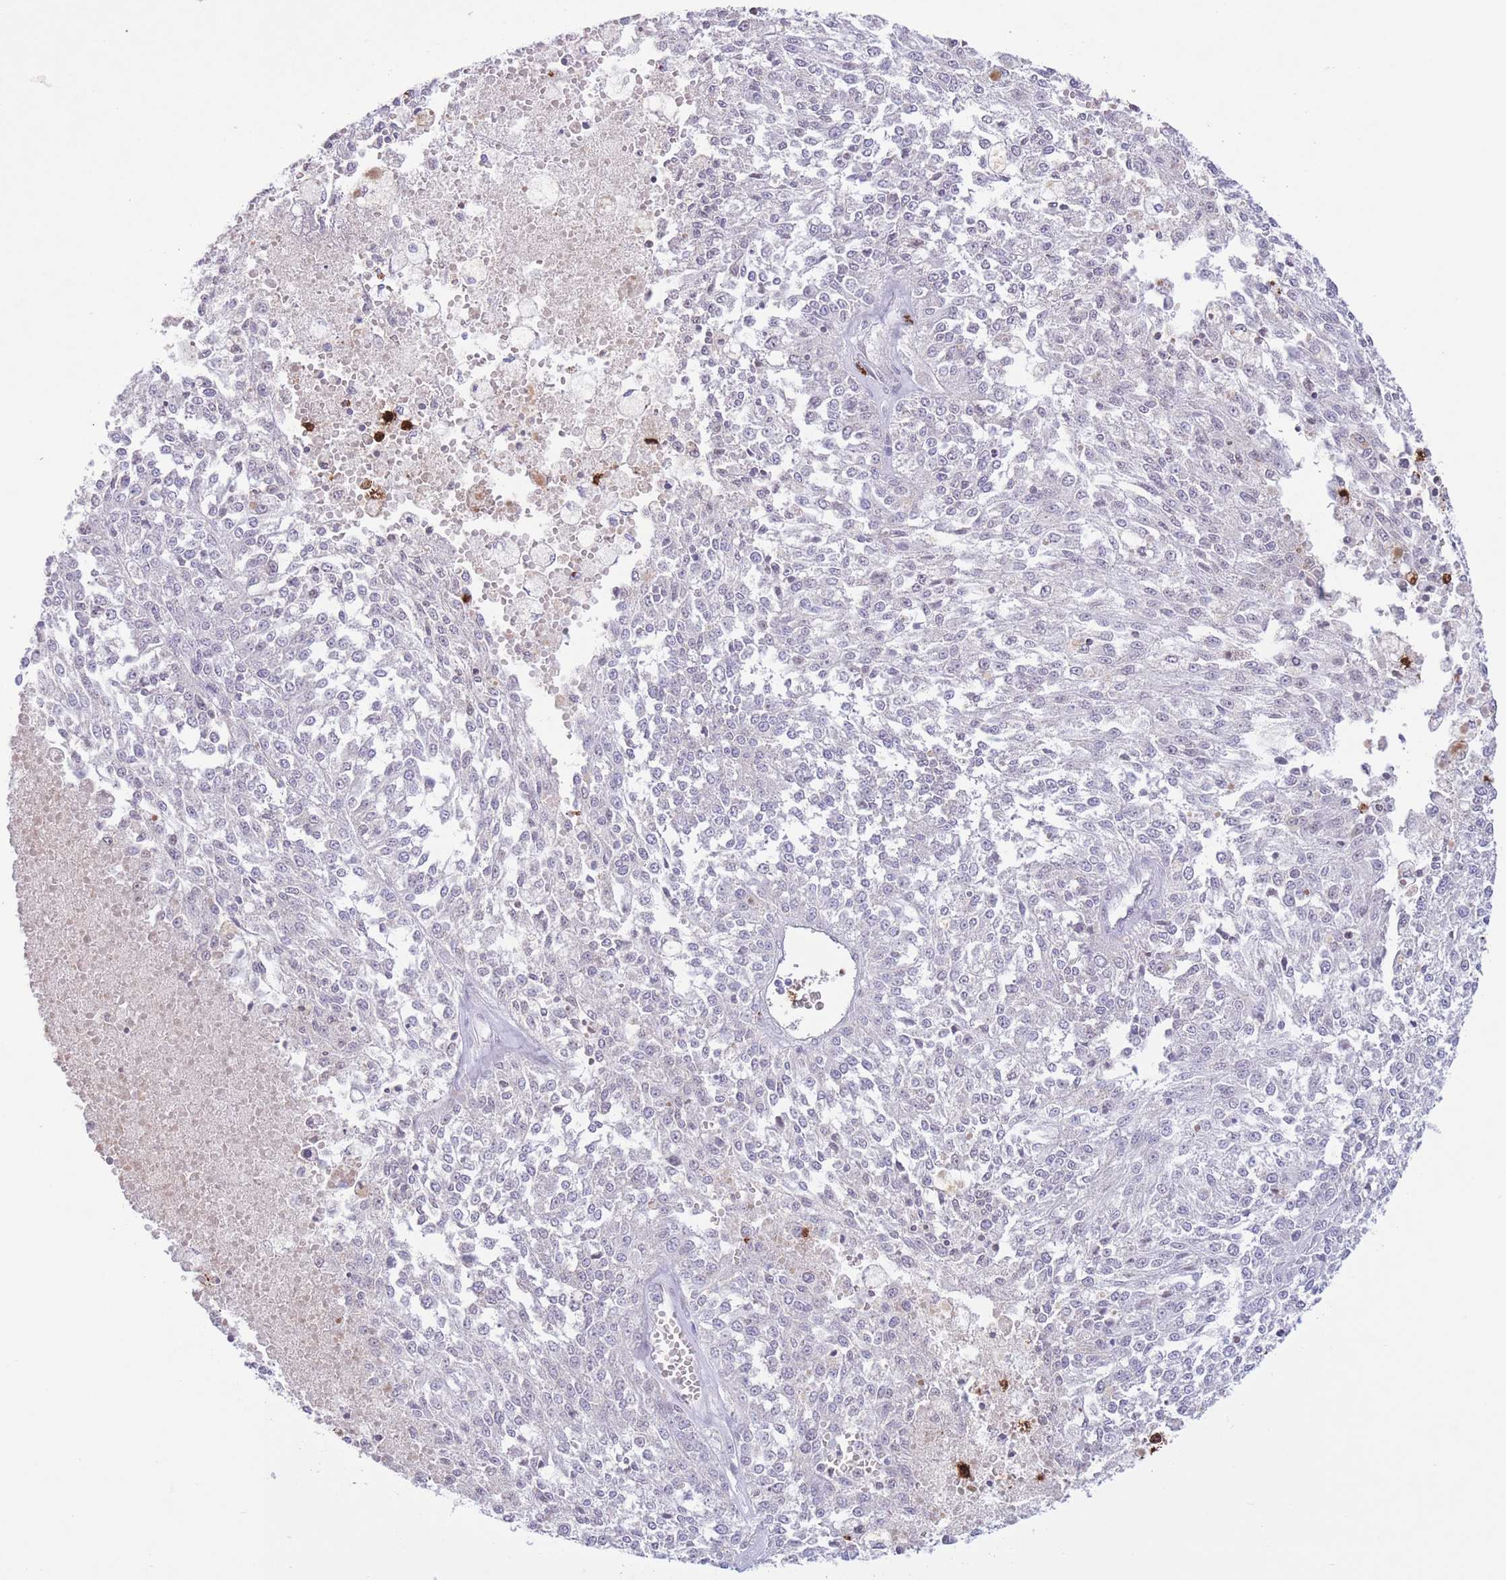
{"staining": {"intensity": "negative", "quantity": "none", "location": "none"}, "tissue": "melanoma", "cell_type": "Tumor cells", "image_type": "cancer", "snomed": [{"axis": "morphology", "description": "Malignant melanoma, NOS"}, {"axis": "topography", "description": "Skin"}], "caption": "Tumor cells show no significant staining in melanoma.", "gene": "LCLAT1", "patient": {"sex": "female", "age": 64}}